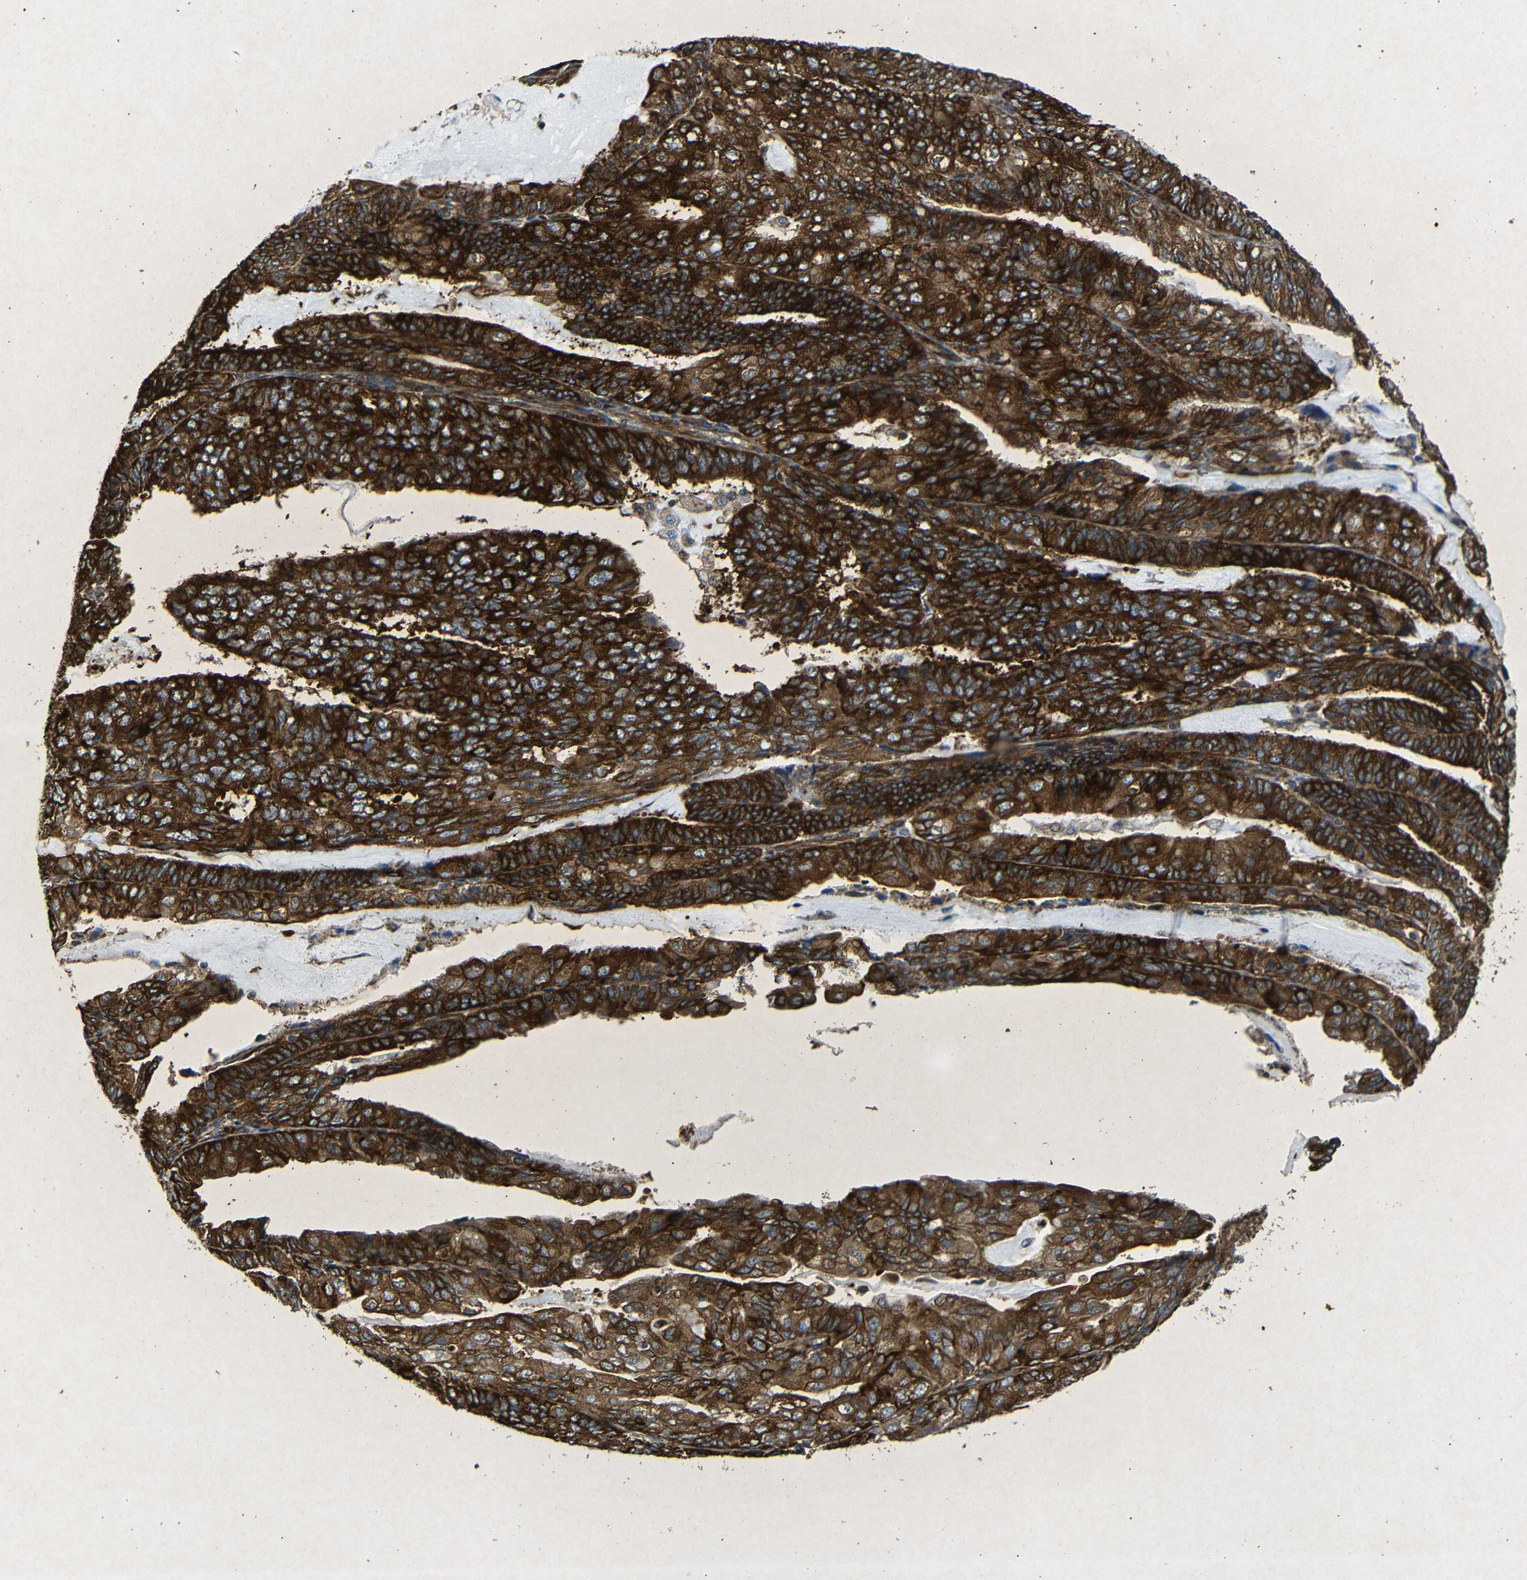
{"staining": {"intensity": "strong", "quantity": ">75%", "location": "cytoplasmic/membranous"}, "tissue": "endometrial cancer", "cell_type": "Tumor cells", "image_type": "cancer", "snomed": [{"axis": "morphology", "description": "Adenocarcinoma, NOS"}, {"axis": "topography", "description": "Endometrium"}], "caption": "IHC of human endometrial adenocarcinoma displays high levels of strong cytoplasmic/membranous positivity in approximately >75% of tumor cells. The staining was performed using DAB to visualize the protein expression in brown, while the nuclei were stained in blue with hematoxylin (Magnification: 20x).", "gene": "BTF3", "patient": {"sex": "female", "age": 81}}